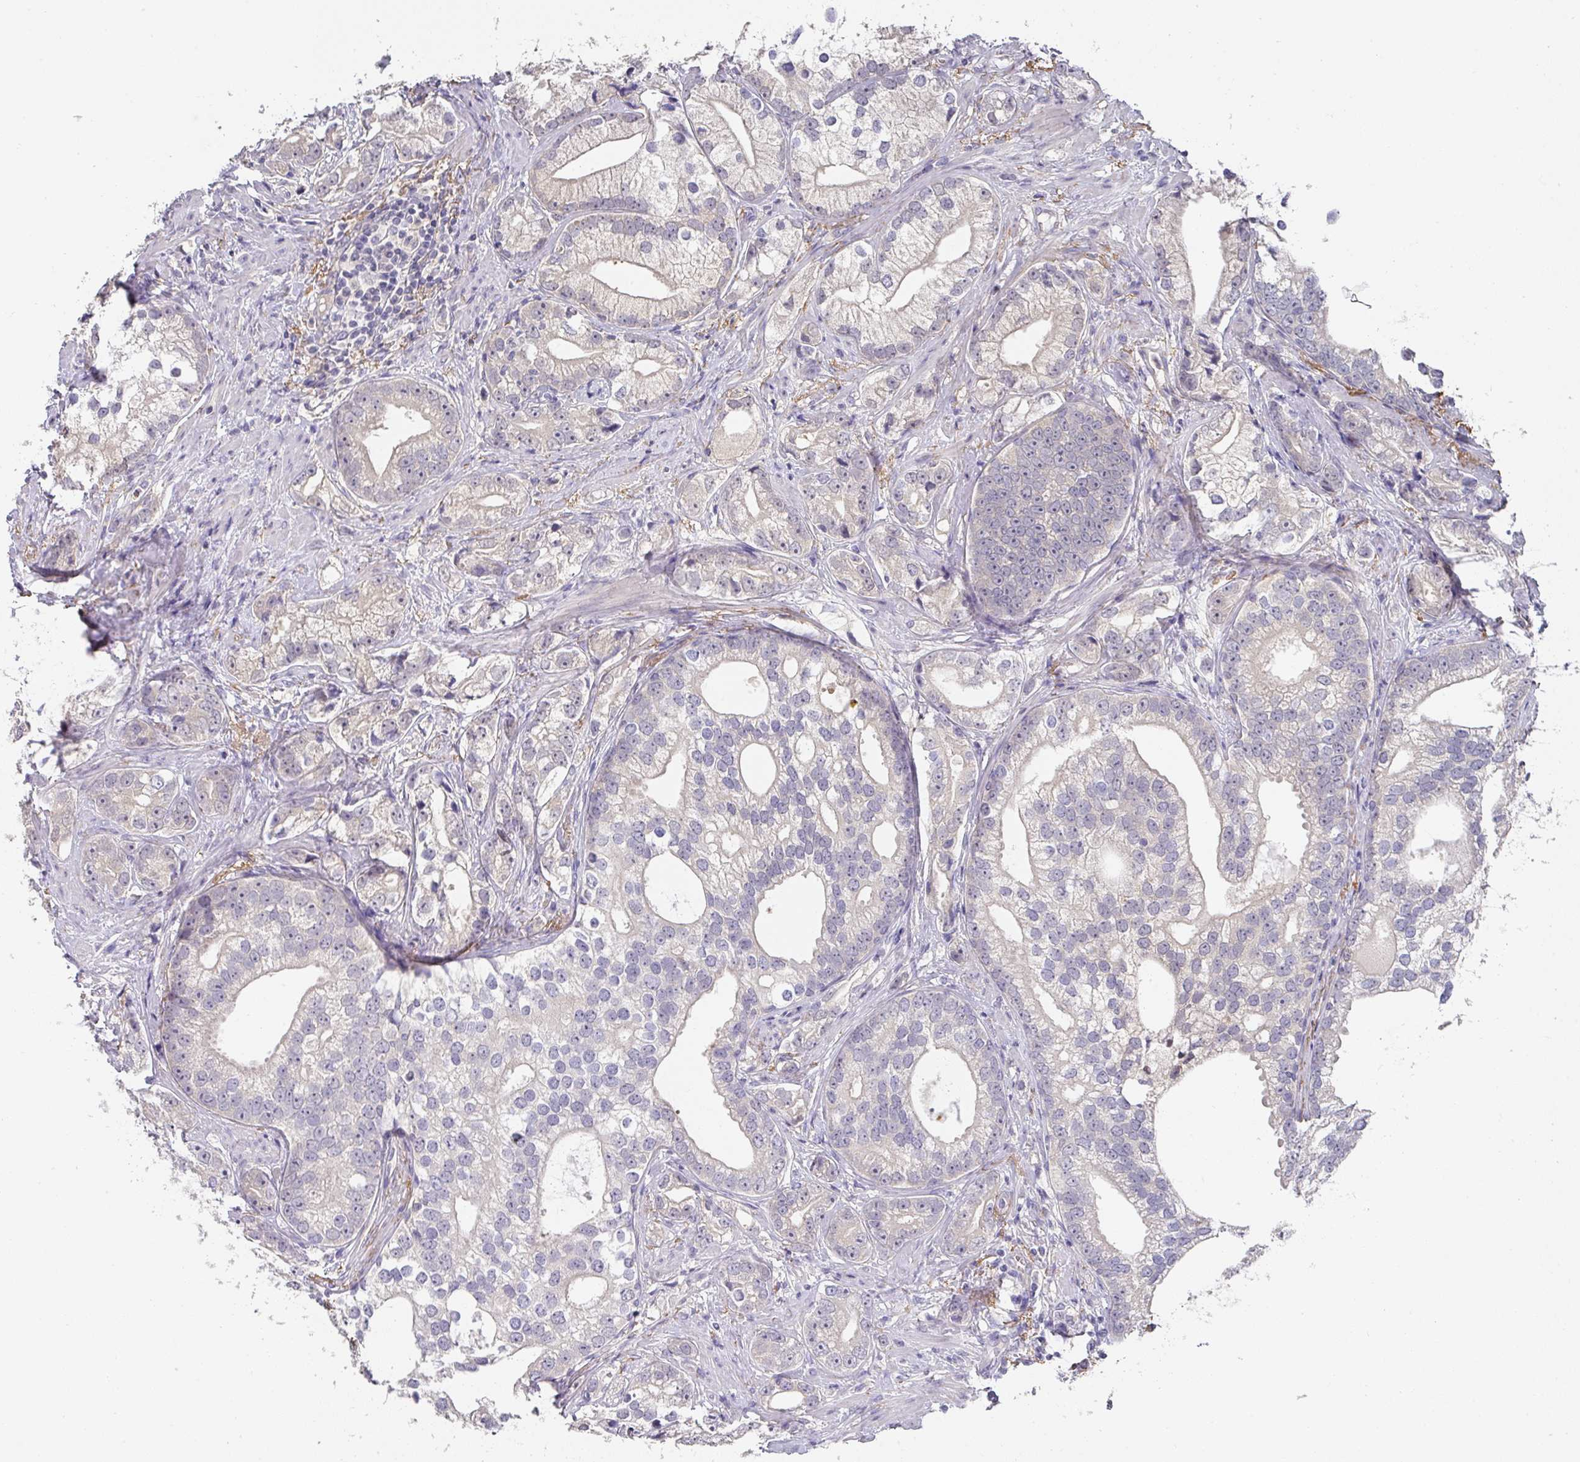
{"staining": {"intensity": "negative", "quantity": "none", "location": "none"}, "tissue": "prostate cancer", "cell_type": "Tumor cells", "image_type": "cancer", "snomed": [{"axis": "morphology", "description": "Adenocarcinoma, High grade"}, {"axis": "topography", "description": "Prostate"}], "caption": "This is a photomicrograph of immunohistochemistry (IHC) staining of prostate cancer (adenocarcinoma (high-grade)), which shows no staining in tumor cells.", "gene": "FOXN4", "patient": {"sex": "male", "age": 75}}